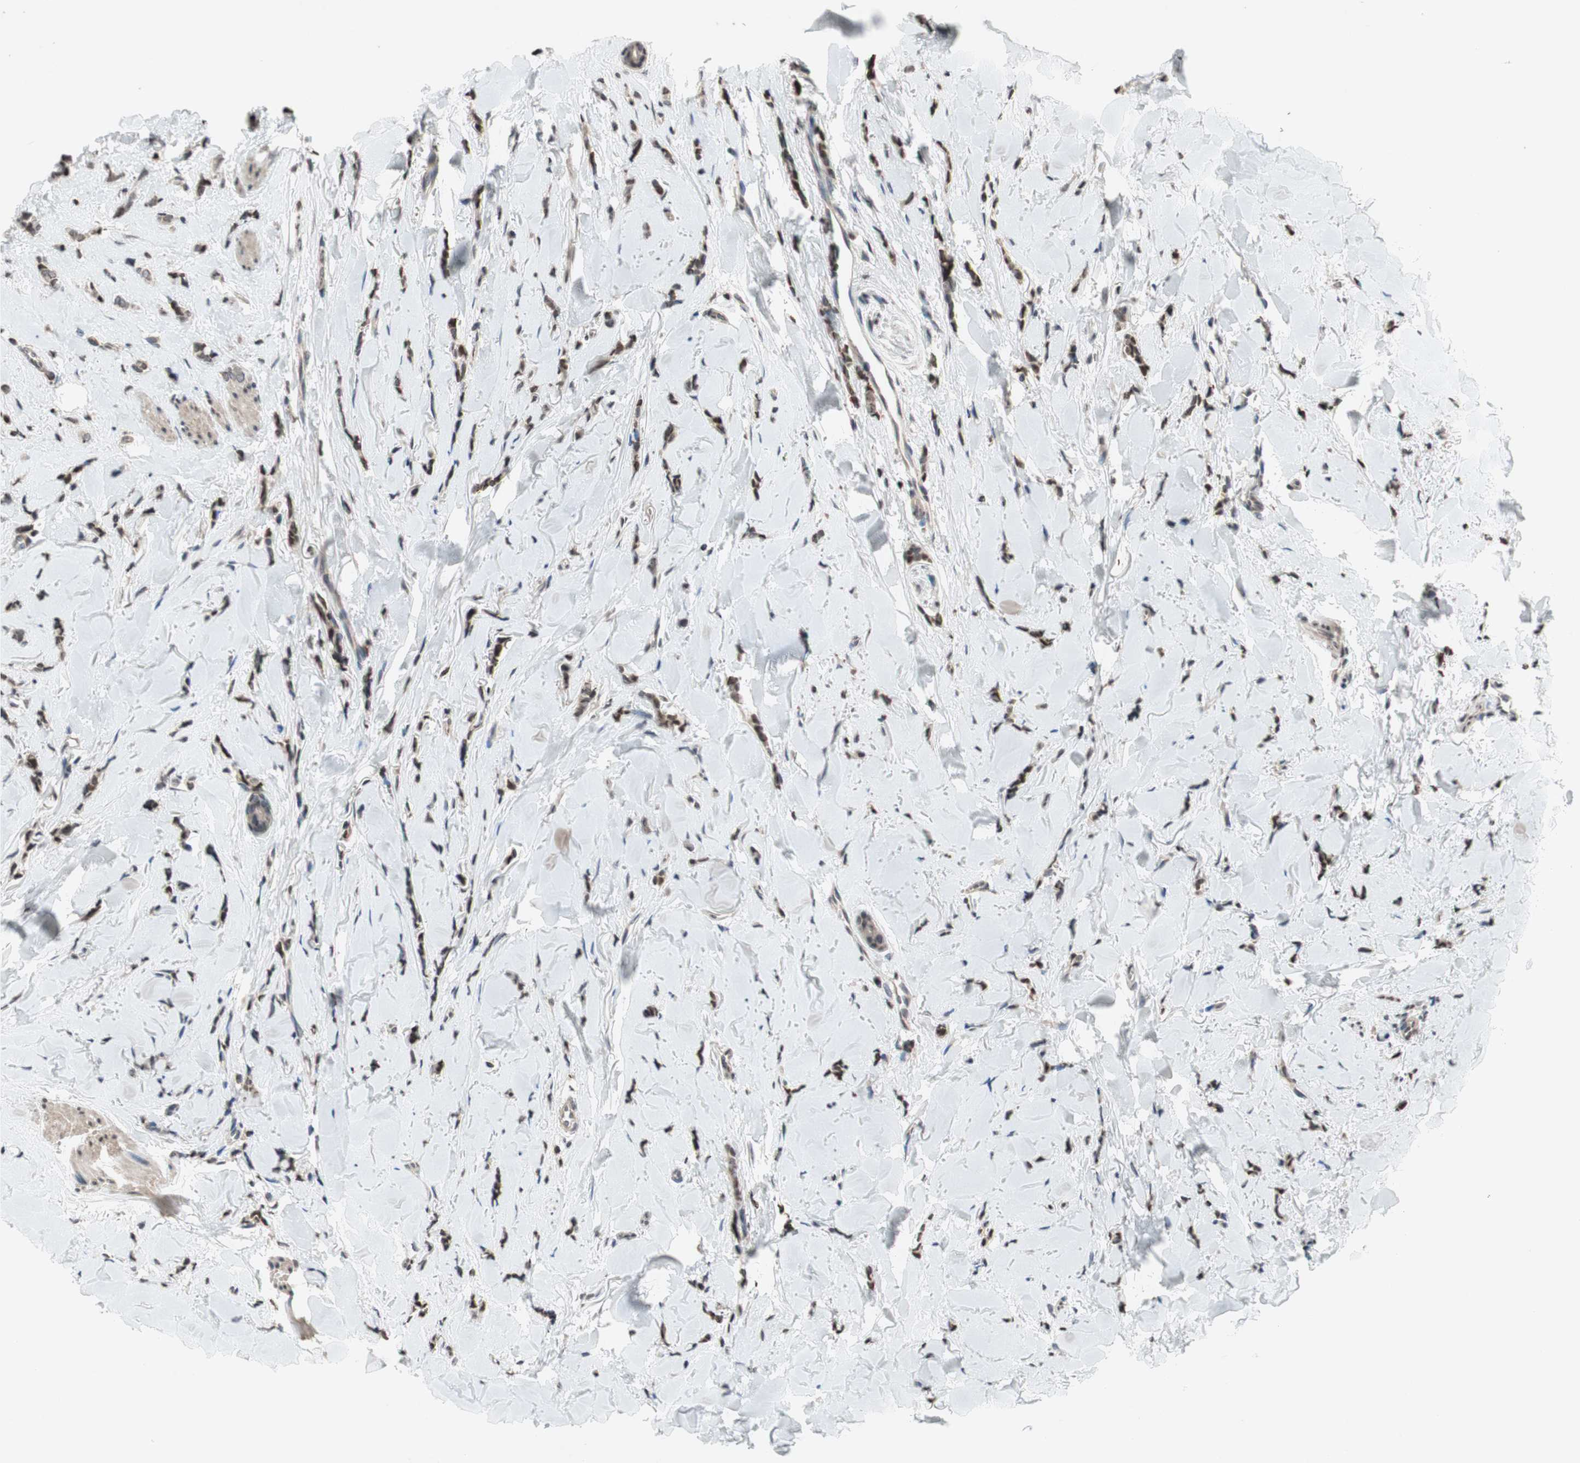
{"staining": {"intensity": "moderate", "quantity": "25%-75%", "location": "cytoplasmic/membranous,nuclear"}, "tissue": "breast cancer", "cell_type": "Tumor cells", "image_type": "cancer", "snomed": [{"axis": "morphology", "description": "Lobular carcinoma"}, {"axis": "topography", "description": "Skin"}, {"axis": "topography", "description": "Breast"}], "caption": "Breast lobular carcinoma stained with DAB (3,3'-diaminobenzidine) immunohistochemistry reveals medium levels of moderate cytoplasmic/membranous and nuclear expression in approximately 25%-75% of tumor cells.", "gene": "MCM6", "patient": {"sex": "female", "age": 46}}